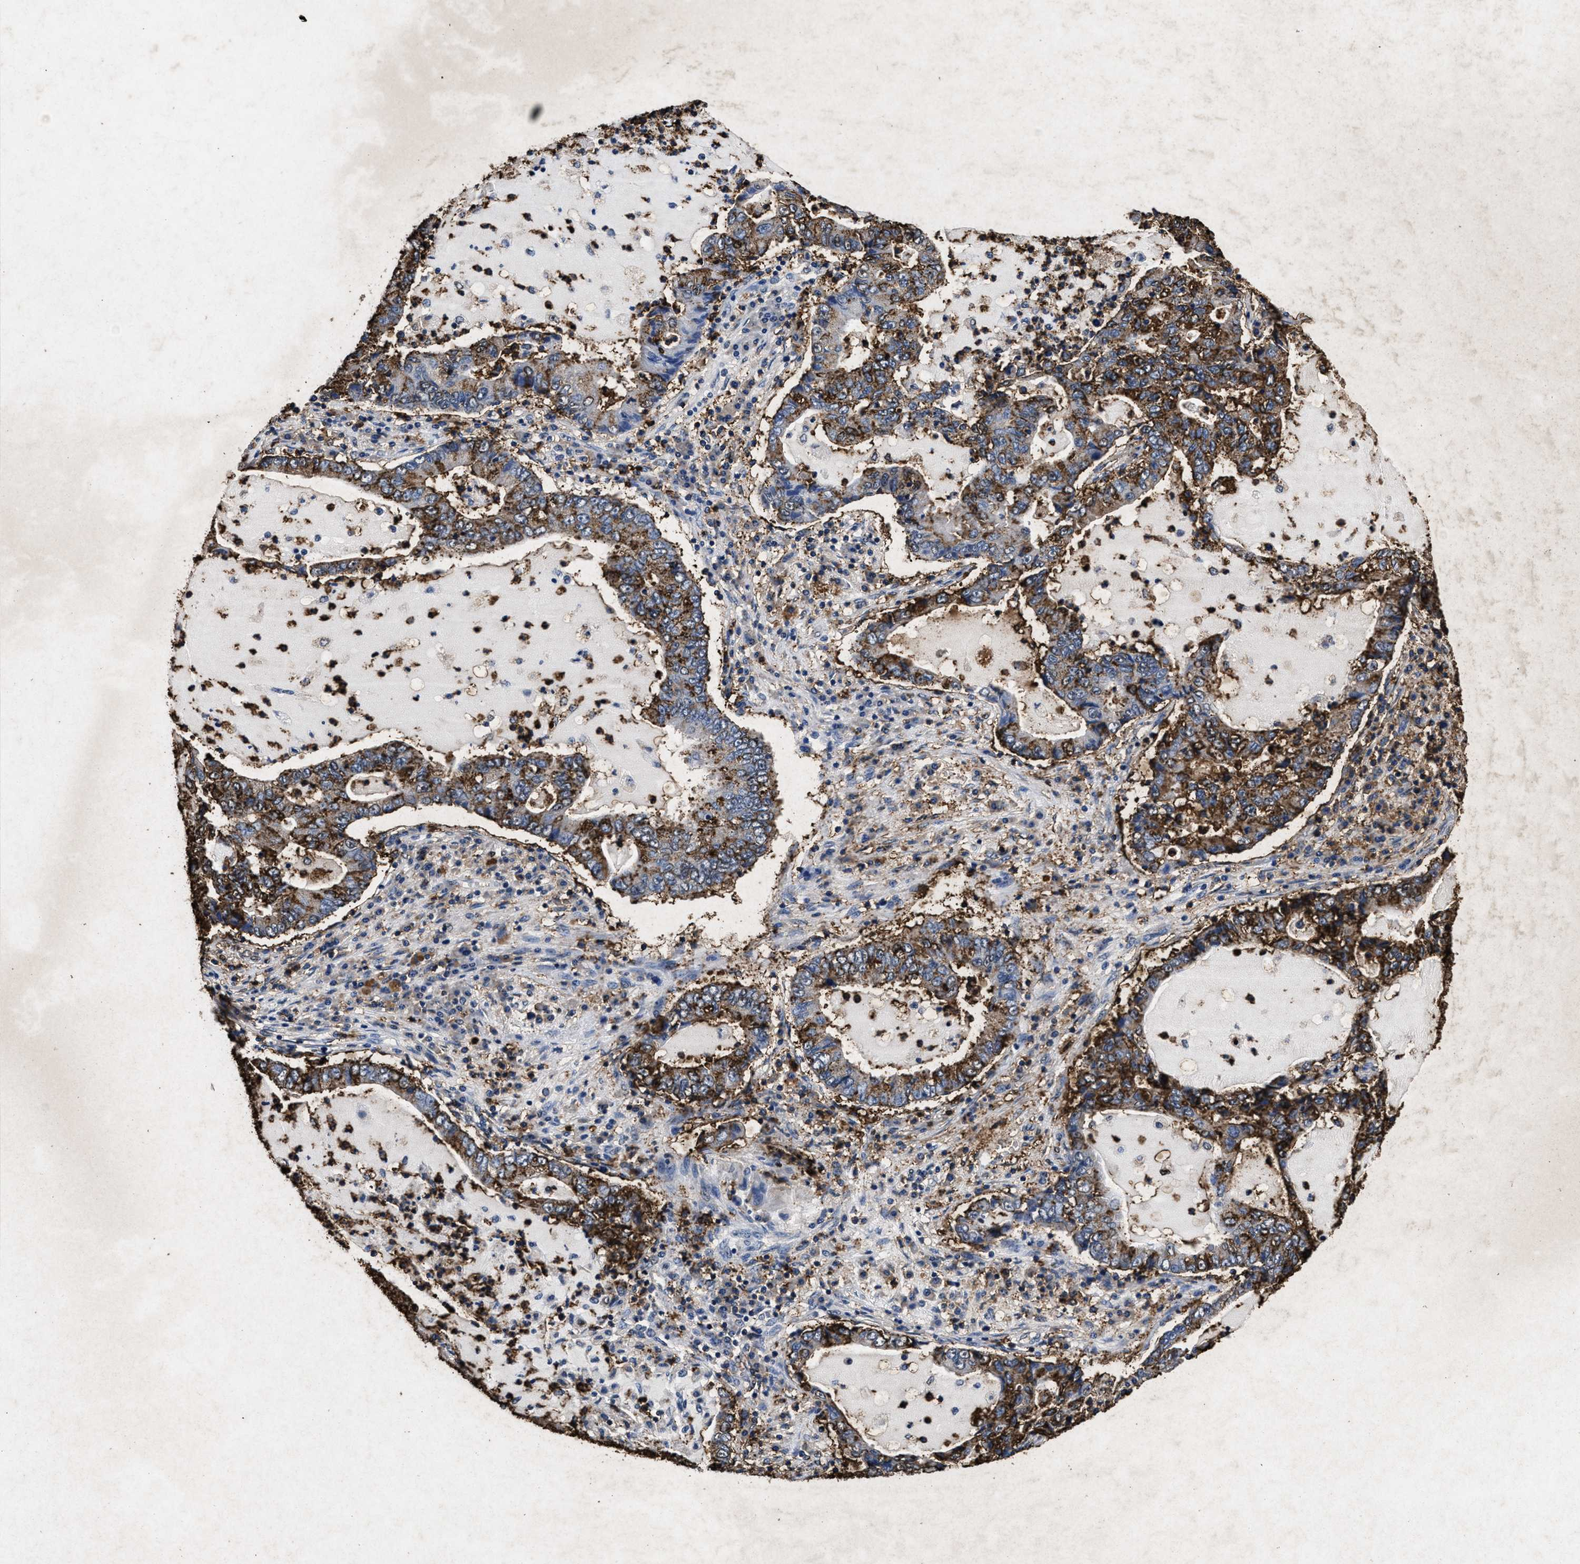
{"staining": {"intensity": "strong", "quantity": "25%-75%", "location": "cytoplasmic/membranous"}, "tissue": "lung cancer", "cell_type": "Tumor cells", "image_type": "cancer", "snomed": [{"axis": "morphology", "description": "Adenocarcinoma, NOS"}, {"axis": "topography", "description": "Lung"}], "caption": "This histopathology image exhibits IHC staining of lung cancer (adenocarcinoma), with high strong cytoplasmic/membranous expression in about 25%-75% of tumor cells.", "gene": "LTB4R2", "patient": {"sex": "female", "age": 51}}